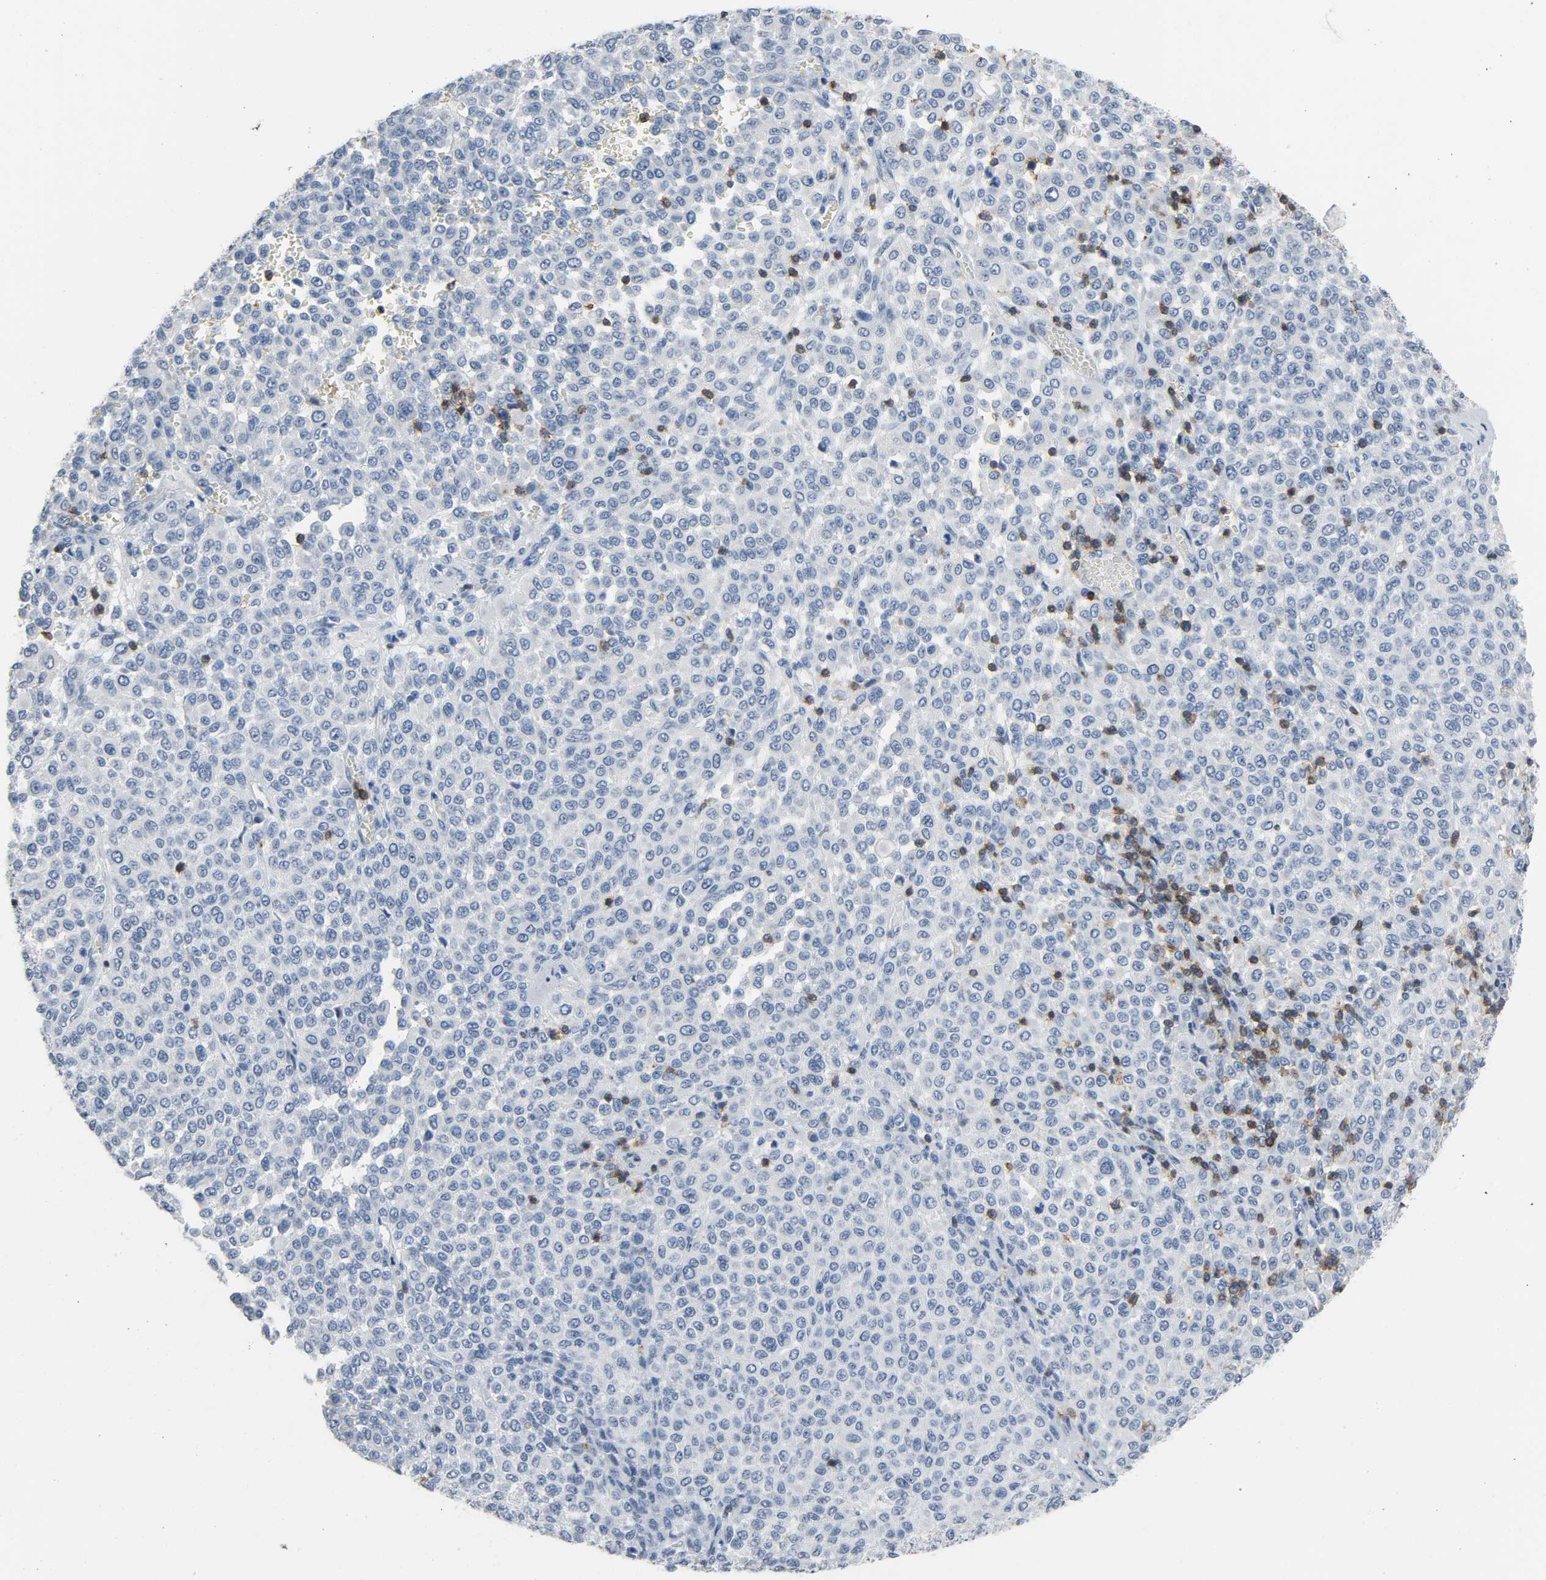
{"staining": {"intensity": "negative", "quantity": "none", "location": "none"}, "tissue": "melanoma", "cell_type": "Tumor cells", "image_type": "cancer", "snomed": [{"axis": "morphology", "description": "Malignant melanoma, Metastatic site"}, {"axis": "topography", "description": "Pancreas"}], "caption": "Immunohistochemistry (IHC) histopathology image of melanoma stained for a protein (brown), which reveals no expression in tumor cells. (DAB immunohistochemistry (IHC) visualized using brightfield microscopy, high magnification).", "gene": "LCK", "patient": {"sex": "female", "age": 30}}